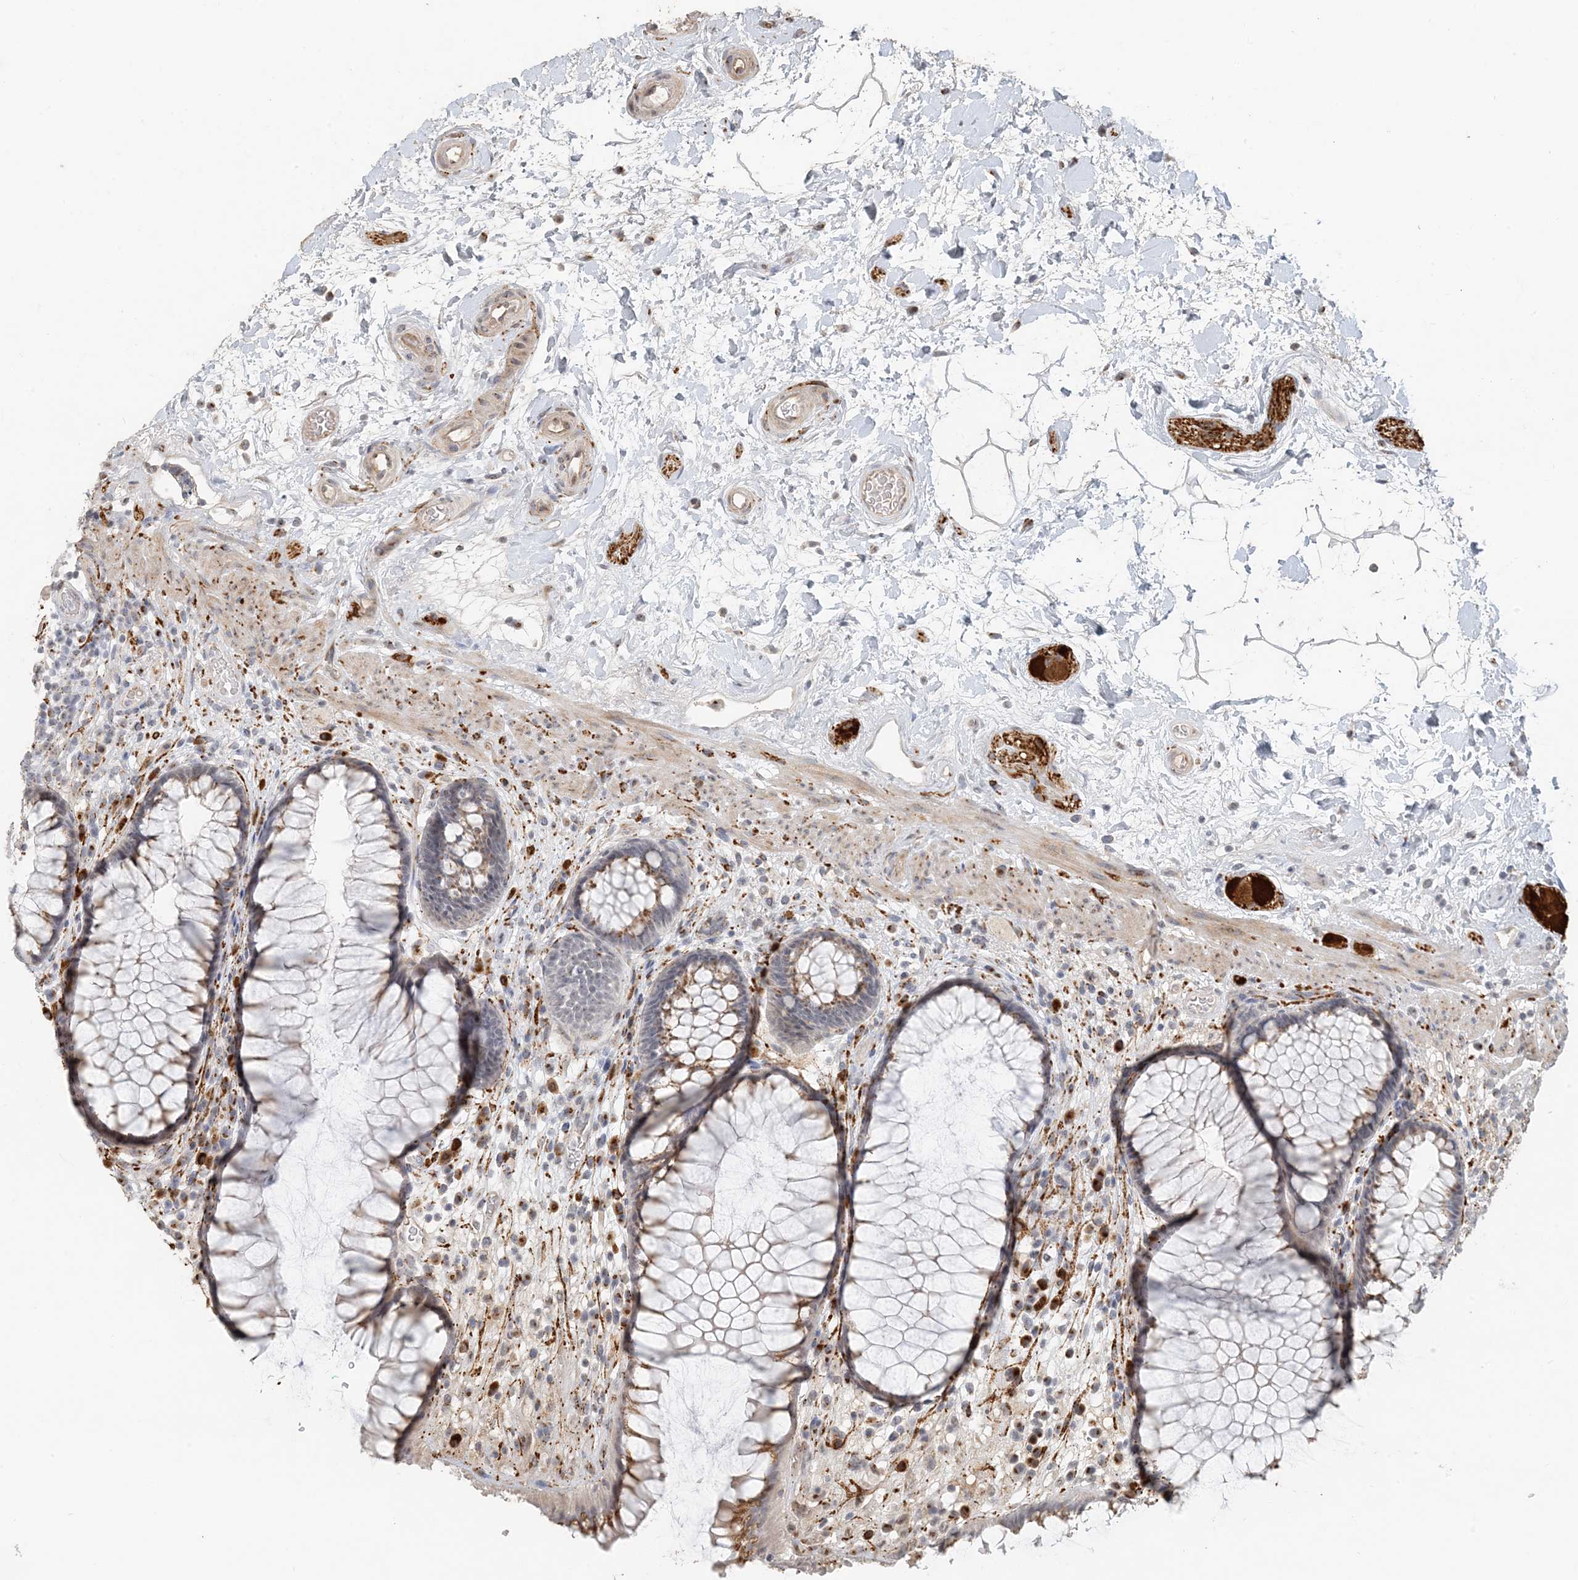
{"staining": {"intensity": "moderate", "quantity": "25%-75%", "location": "cytoplasmic/membranous"}, "tissue": "rectum", "cell_type": "Glandular cells", "image_type": "normal", "snomed": [{"axis": "morphology", "description": "Normal tissue, NOS"}, {"axis": "topography", "description": "Rectum"}], "caption": "An image of human rectum stained for a protein reveals moderate cytoplasmic/membranous brown staining in glandular cells. The staining was performed using DAB, with brown indicating positive protein expression. Nuclei are stained blue with hematoxylin.", "gene": "ZCCHC4", "patient": {"sex": "male", "age": 51}}